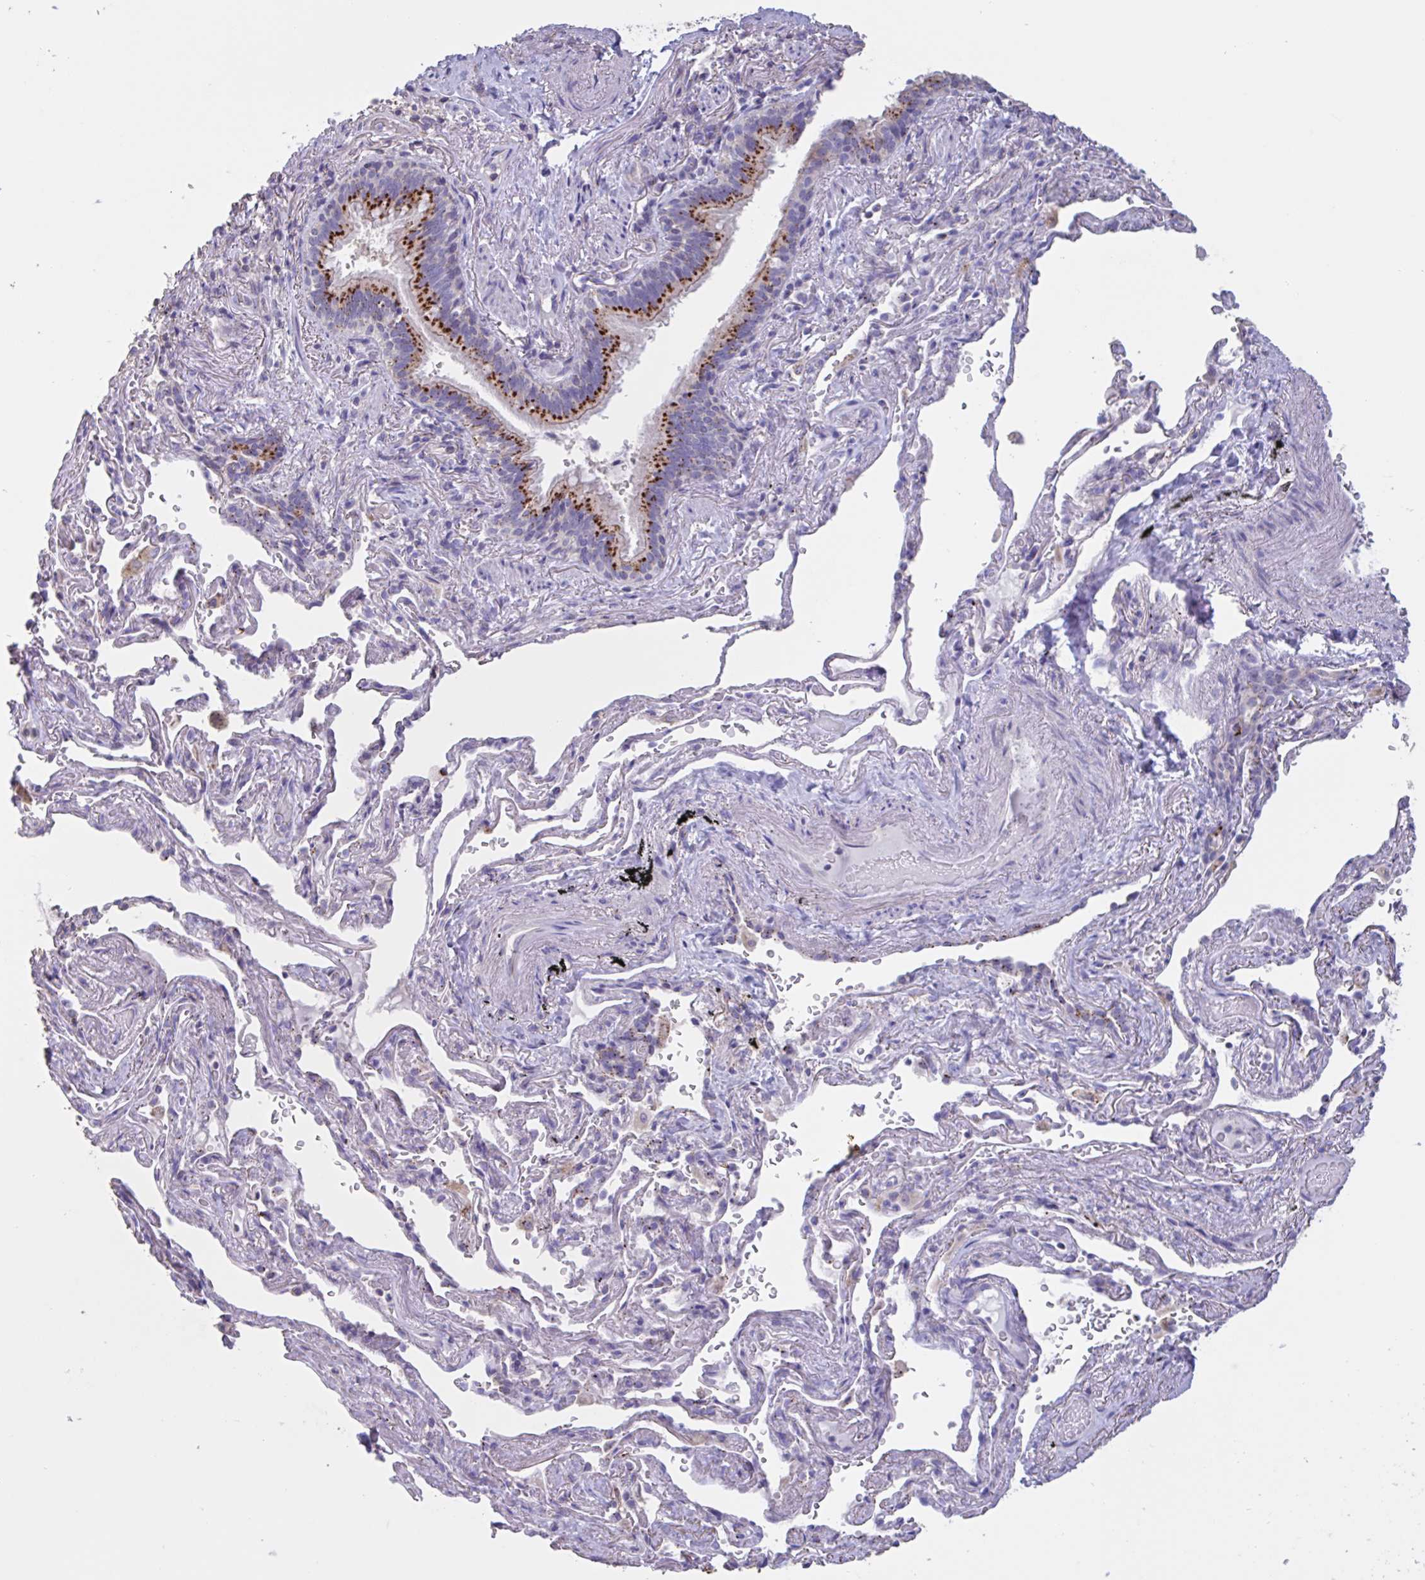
{"staining": {"intensity": "strong", "quantity": "25%-75%", "location": "cytoplasmic/membranous"}, "tissue": "bronchus", "cell_type": "Respiratory epithelial cells", "image_type": "normal", "snomed": [{"axis": "morphology", "description": "Normal tissue, NOS"}, {"axis": "topography", "description": "Bronchus"}], "caption": "This photomicrograph shows IHC staining of unremarkable human bronchus, with high strong cytoplasmic/membranous staining in approximately 25%-75% of respiratory epithelial cells.", "gene": "CHMP5", "patient": {"sex": "male", "age": 70}}